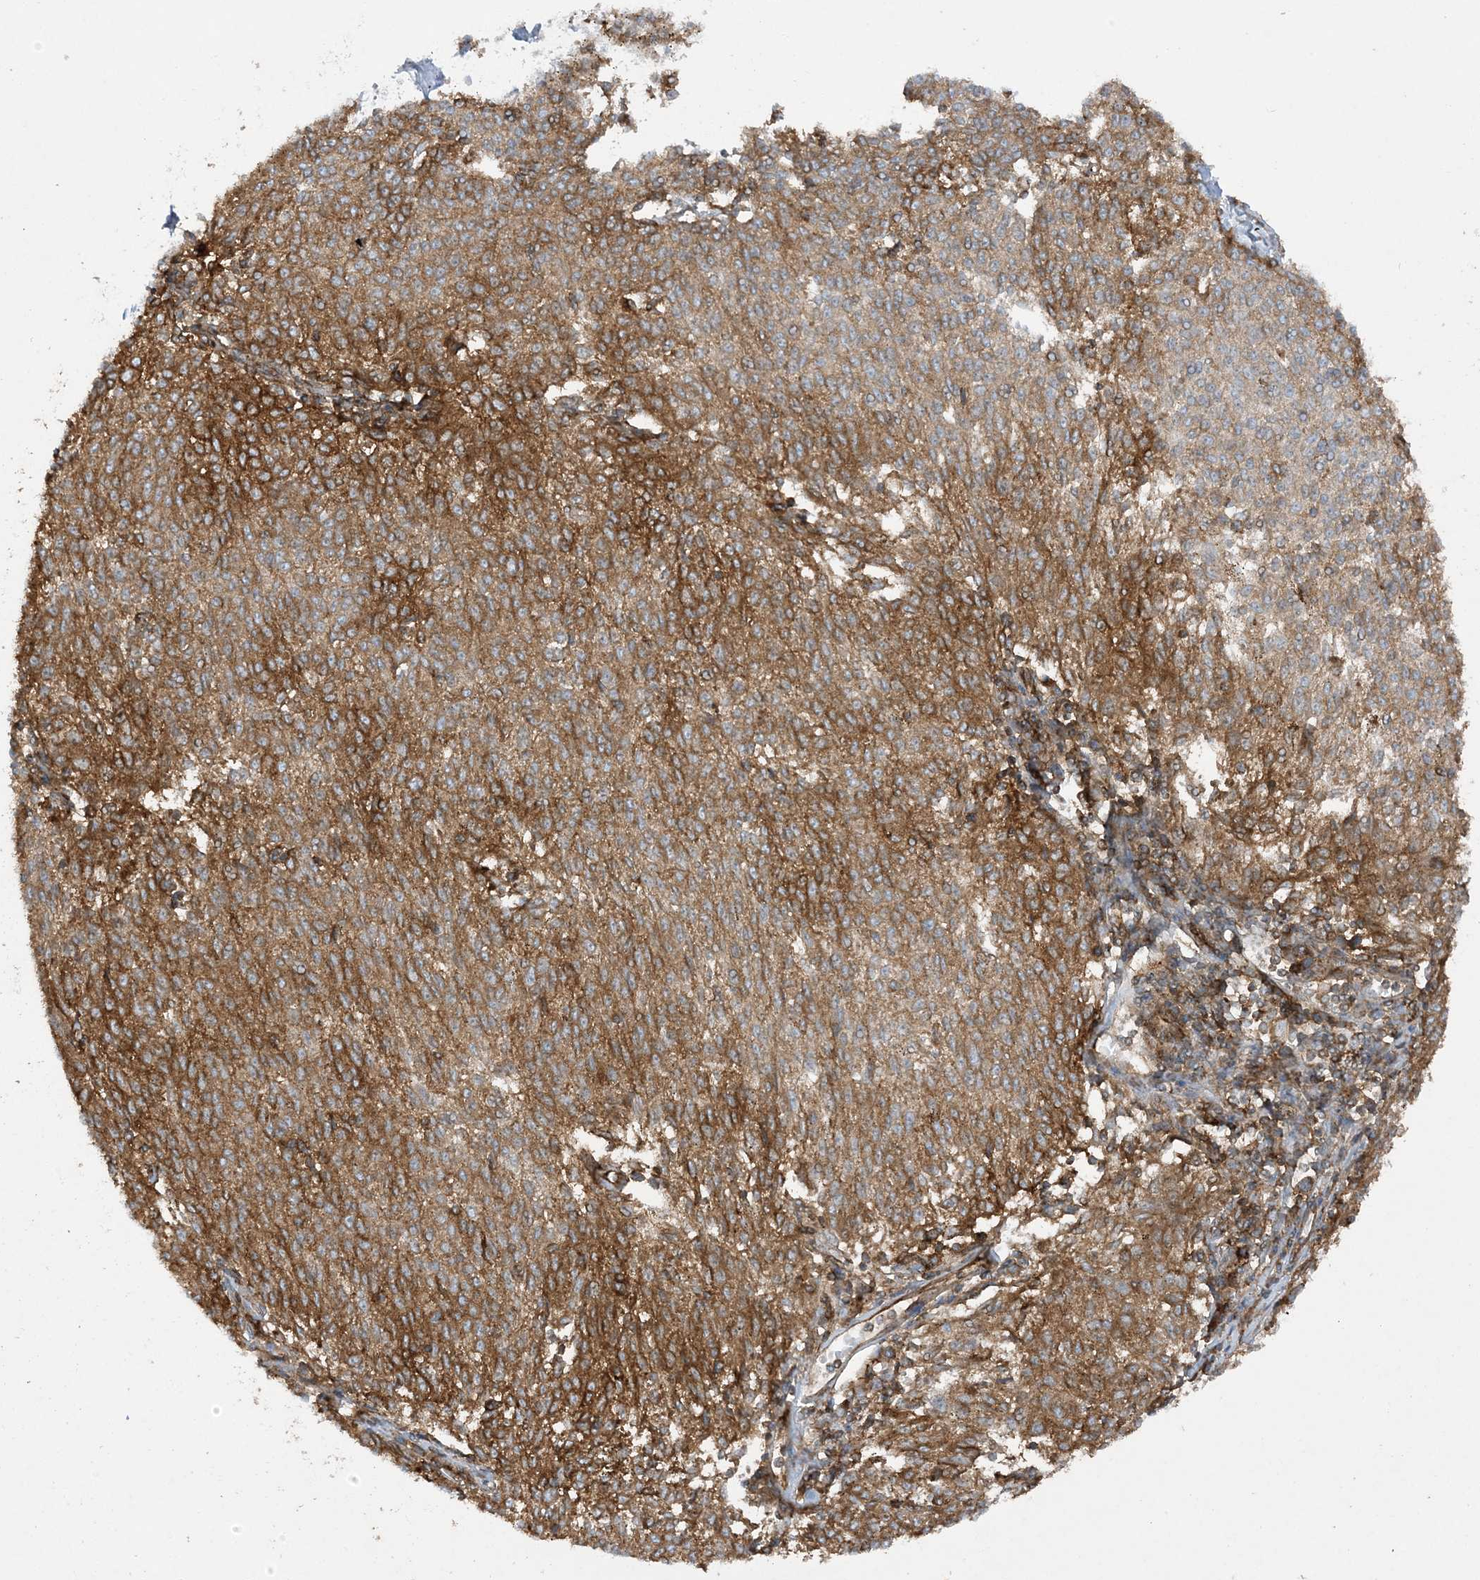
{"staining": {"intensity": "strong", "quantity": ">75%", "location": "cytoplasmic/membranous"}, "tissue": "melanoma", "cell_type": "Tumor cells", "image_type": "cancer", "snomed": [{"axis": "morphology", "description": "Malignant melanoma, NOS"}, {"axis": "topography", "description": "Skin"}], "caption": "Tumor cells reveal high levels of strong cytoplasmic/membranous staining in about >75% of cells in malignant melanoma. The staining is performed using DAB brown chromogen to label protein expression. The nuclei are counter-stained blue using hematoxylin.", "gene": "HLA-E", "patient": {"sex": "female", "age": 72}}